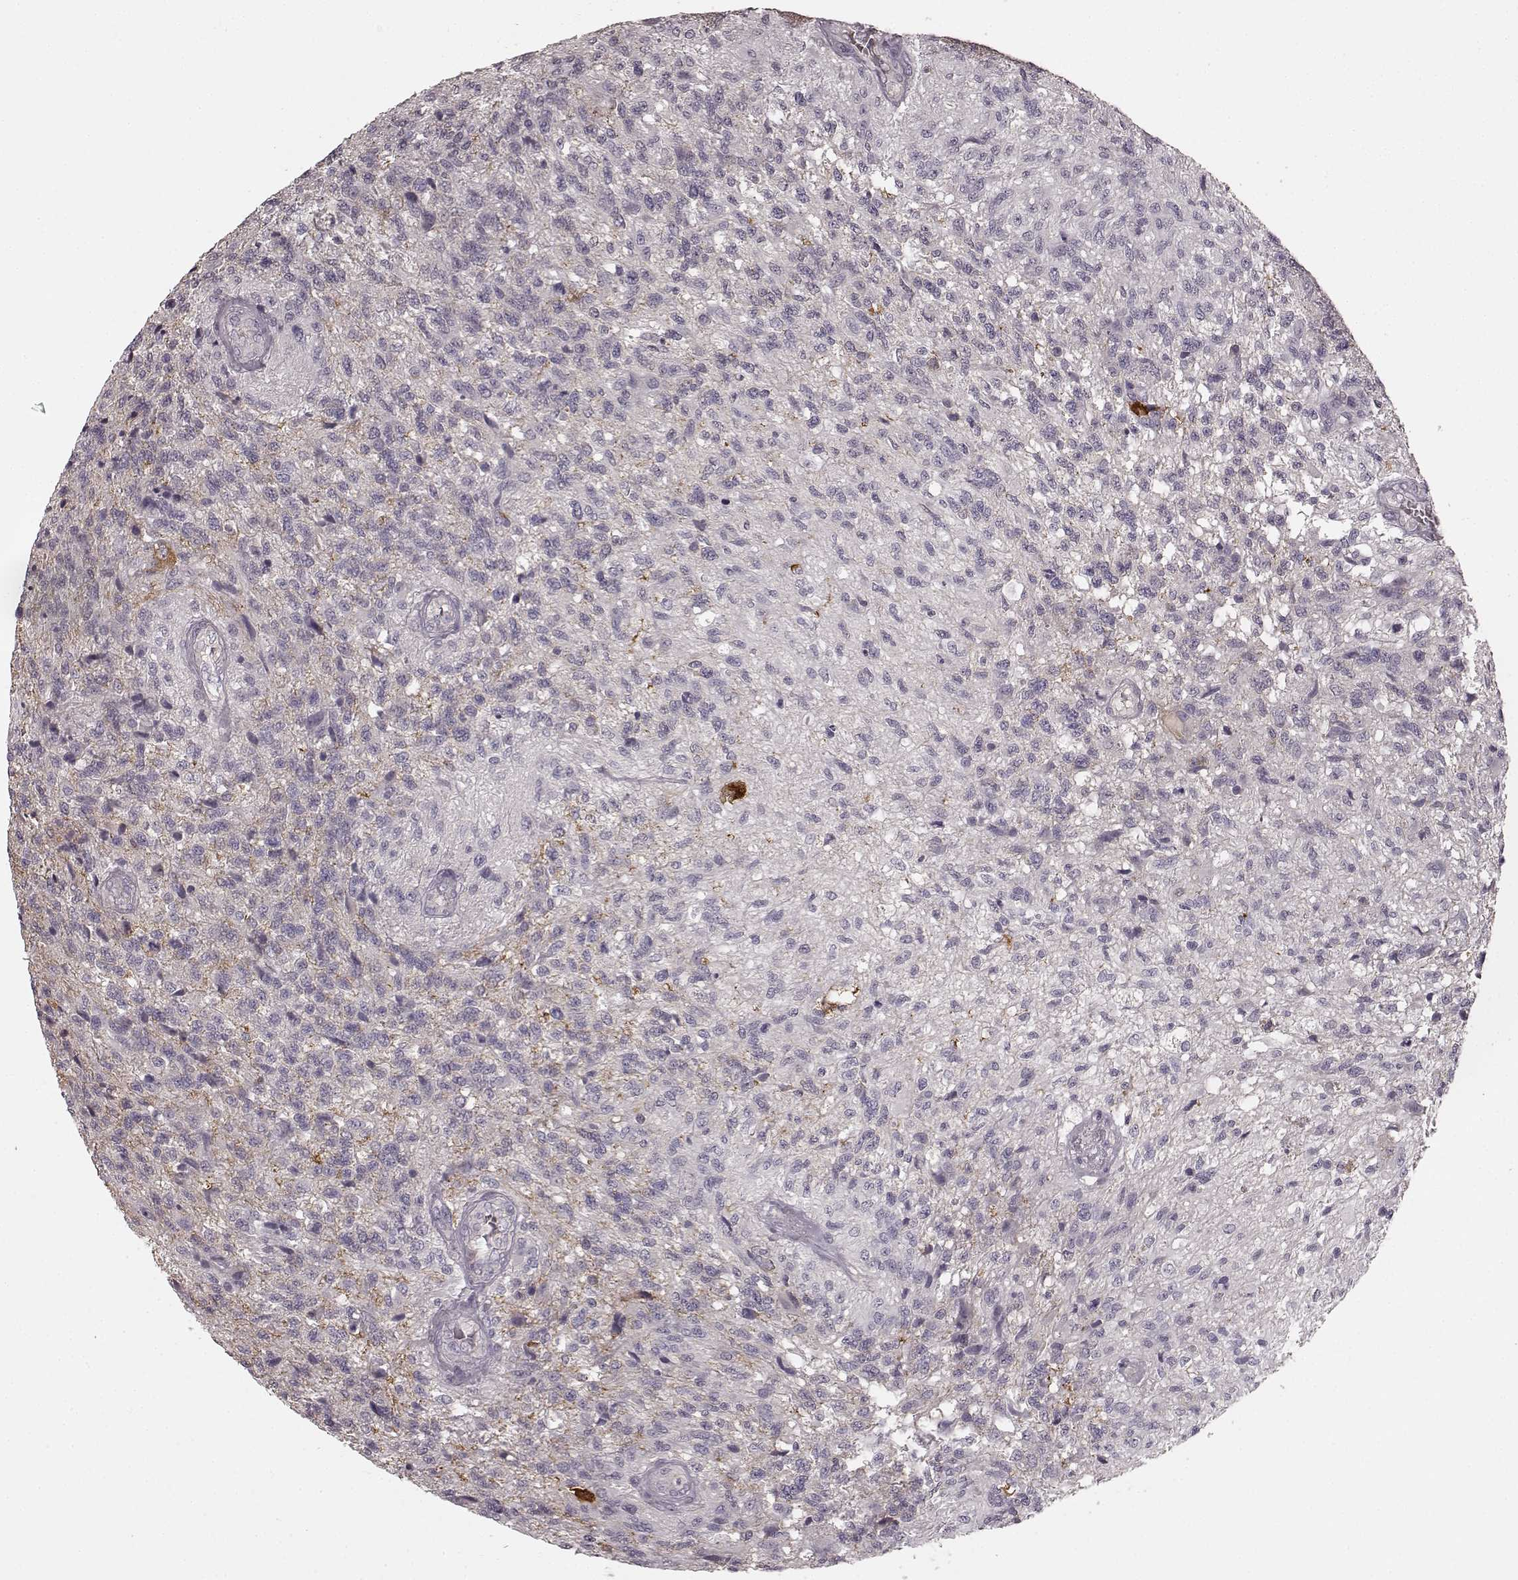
{"staining": {"intensity": "negative", "quantity": "none", "location": "none"}, "tissue": "glioma", "cell_type": "Tumor cells", "image_type": "cancer", "snomed": [{"axis": "morphology", "description": "Glioma, malignant, High grade"}, {"axis": "topography", "description": "Brain"}], "caption": "Image shows no protein positivity in tumor cells of glioma tissue.", "gene": "PRKCE", "patient": {"sex": "male", "age": 56}}